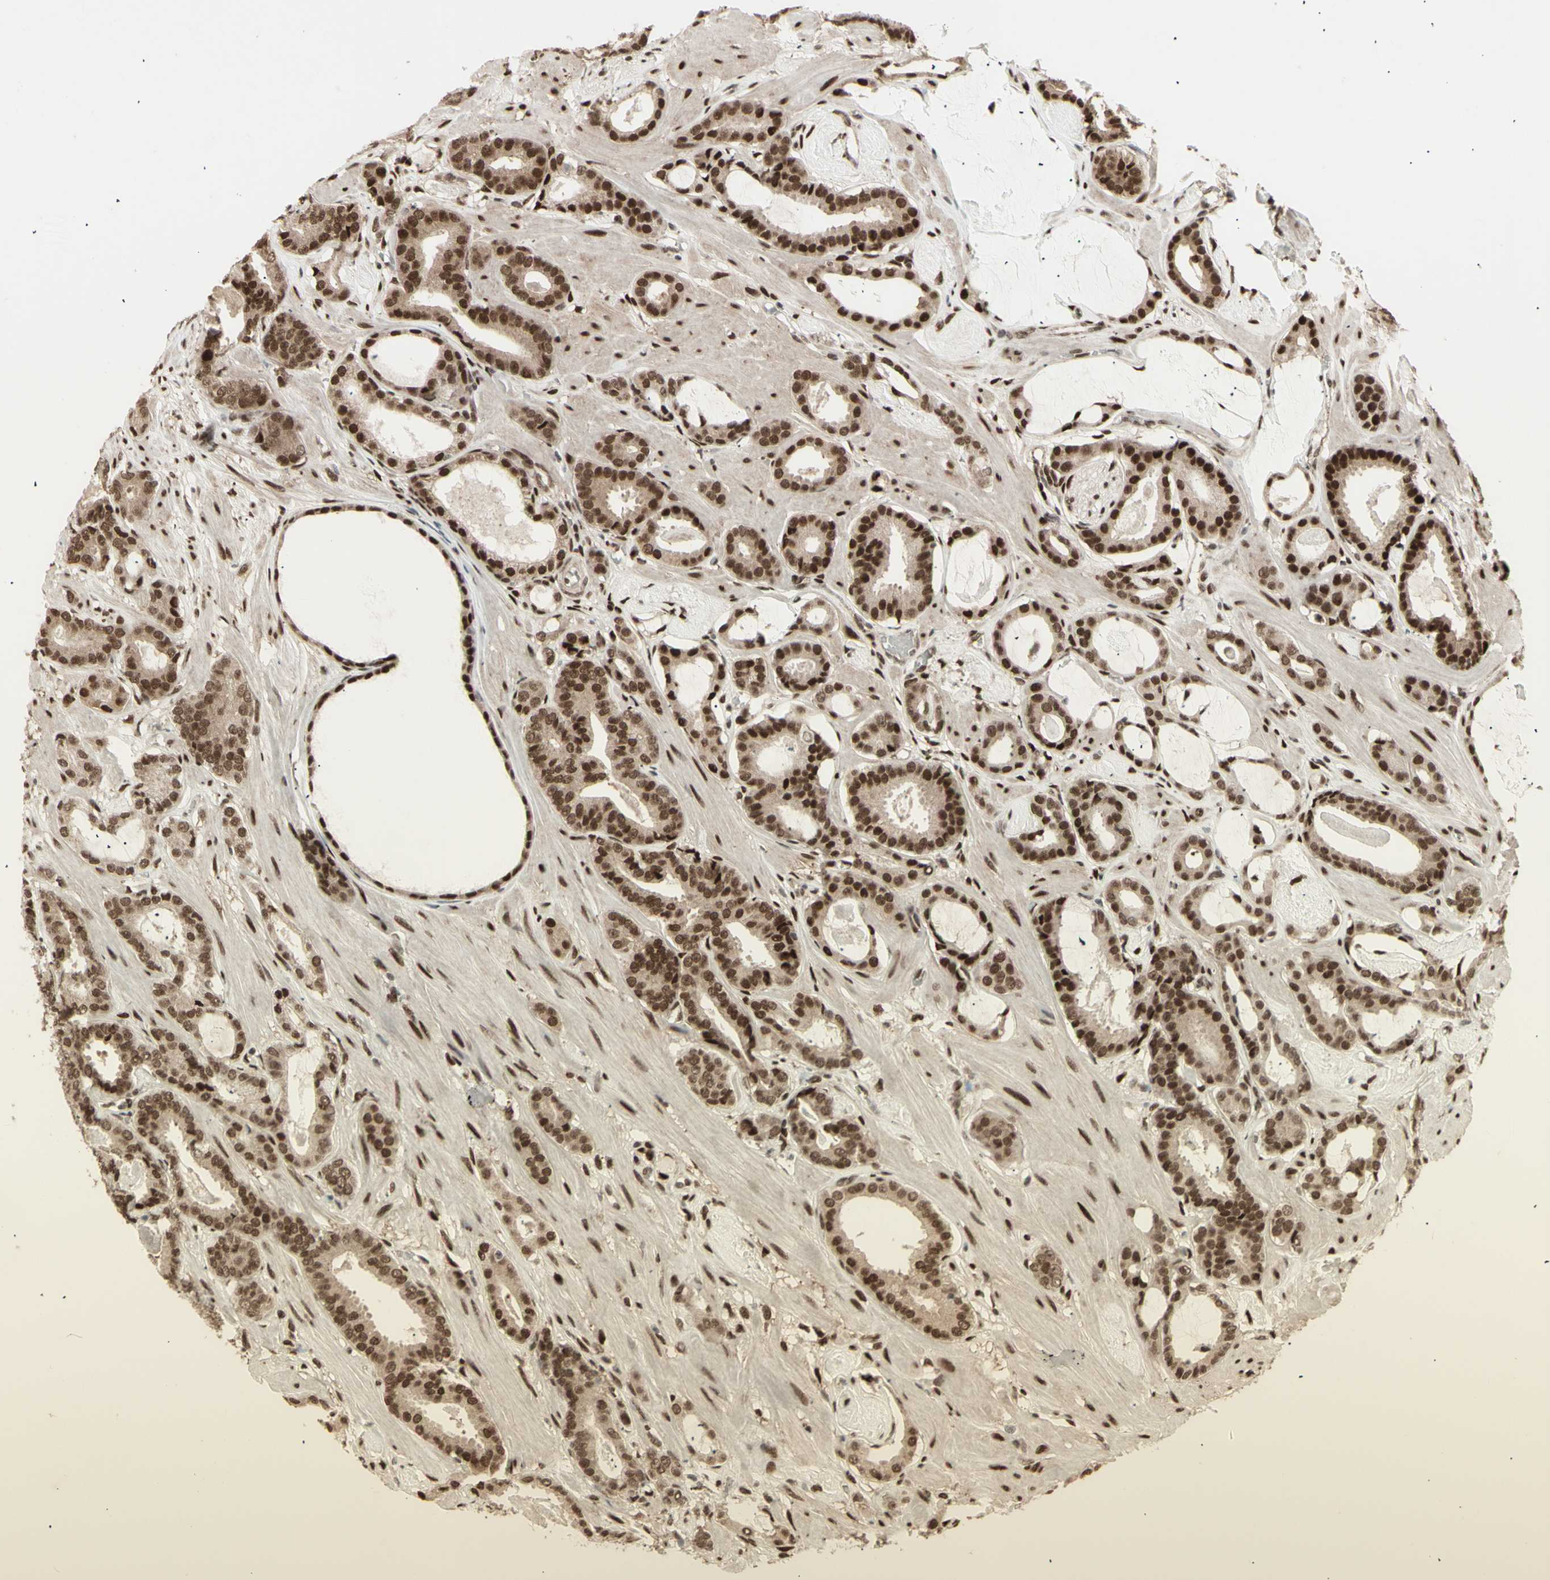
{"staining": {"intensity": "strong", "quantity": ">75%", "location": "cytoplasmic/membranous,nuclear"}, "tissue": "prostate cancer", "cell_type": "Tumor cells", "image_type": "cancer", "snomed": [{"axis": "morphology", "description": "Adenocarcinoma, Low grade"}, {"axis": "topography", "description": "Prostate"}], "caption": "Immunohistochemical staining of human prostate adenocarcinoma (low-grade) displays high levels of strong cytoplasmic/membranous and nuclear expression in about >75% of tumor cells.", "gene": "CBX1", "patient": {"sex": "male", "age": 53}}